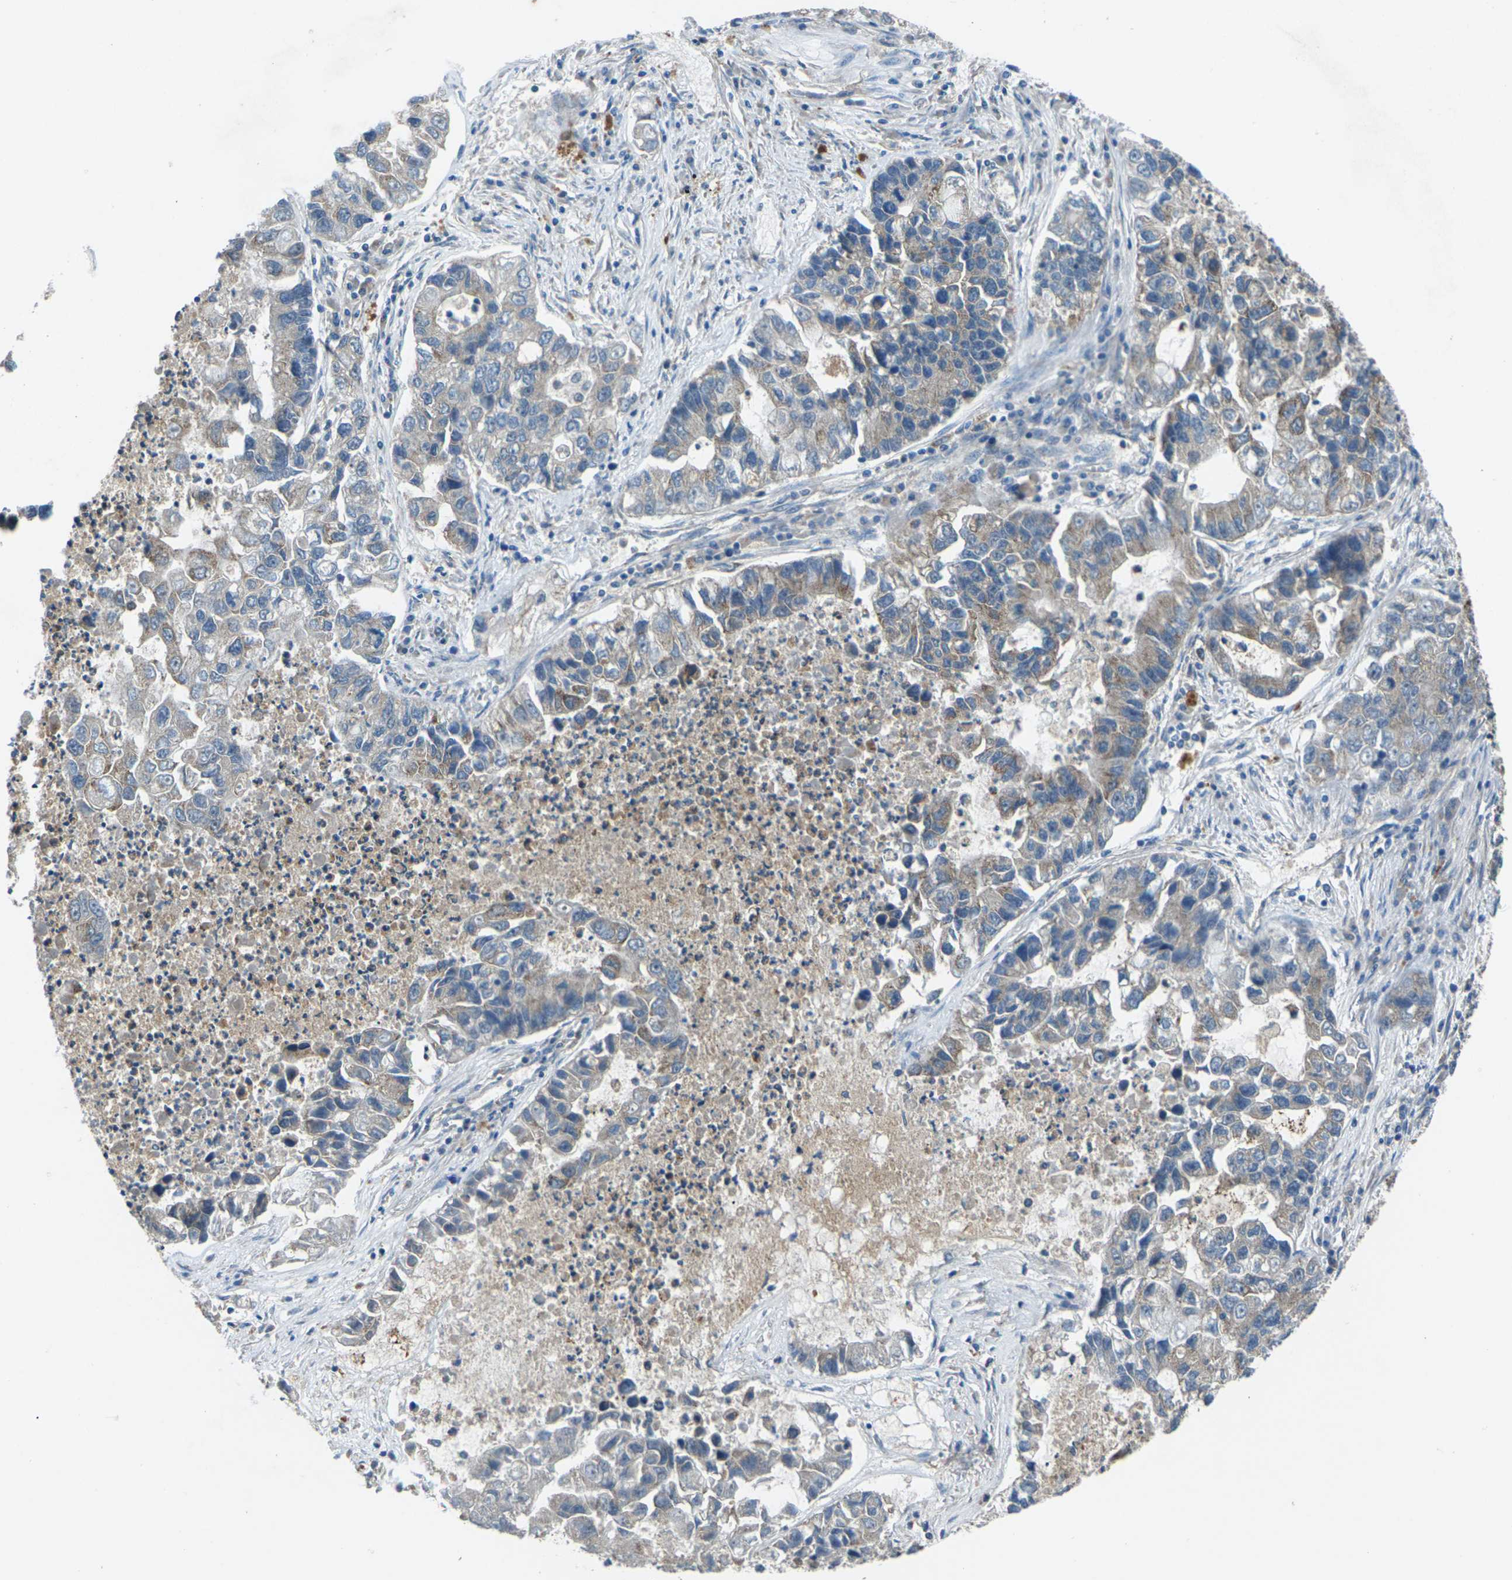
{"staining": {"intensity": "weak", "quantity": "25%-75%", "location": "cytoplasmic/membranous"}, "tissue": "lung cancer", "cell_type": "Tumor cells", "image_type": "cancer", "snomed": [{"axis": "morphology", "description": "Adenocarcinoma, NOS"}, {"axis": "topography", "description": "Lung"}], "caption": "There is low levels of weak cytoplasmic/membranous staining in tumor cells of lung cancer (adenocarcinoma), as demonstrated by immunohistochemical staining (brown color).", "gene": "SLC31A2", "patient": {"sex": "female", "age": 51}}